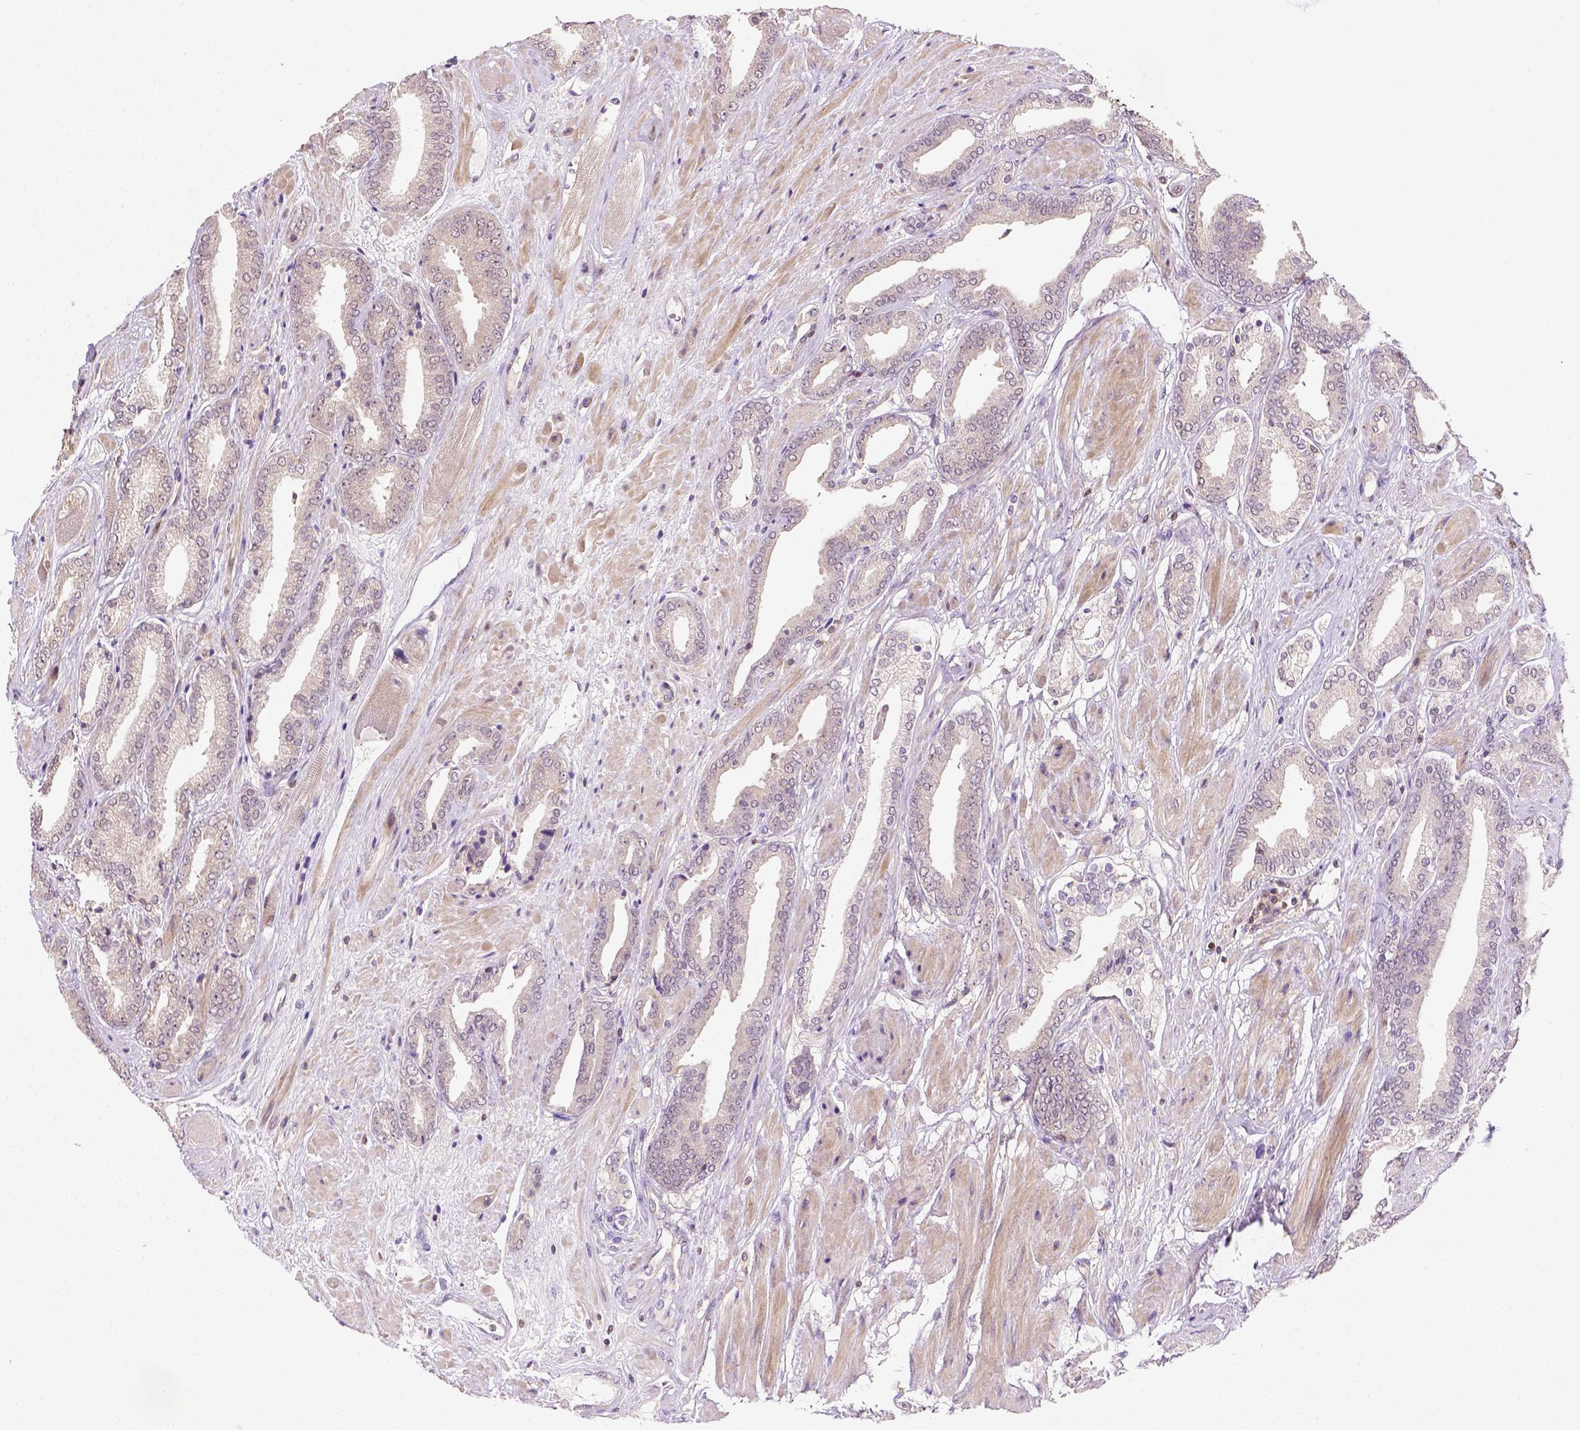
{"staining": {"intensity": "negative", "quantity": "none", "location": "none"}, "tissue": "prostate cancer", "cell_type": "Tumor cells", "image_type": "cancer", "snomed": [{"axis": "morphology", "description": "Adenocarcinoma, High grade"}, {"axis": "topography", "description": "Prostate"}], "caption": "The photomicrograph exhibits no staining of tumor cells in prostate cancer.", "gene": "MATK", "patient": {"sex": "male", "age": 56}}